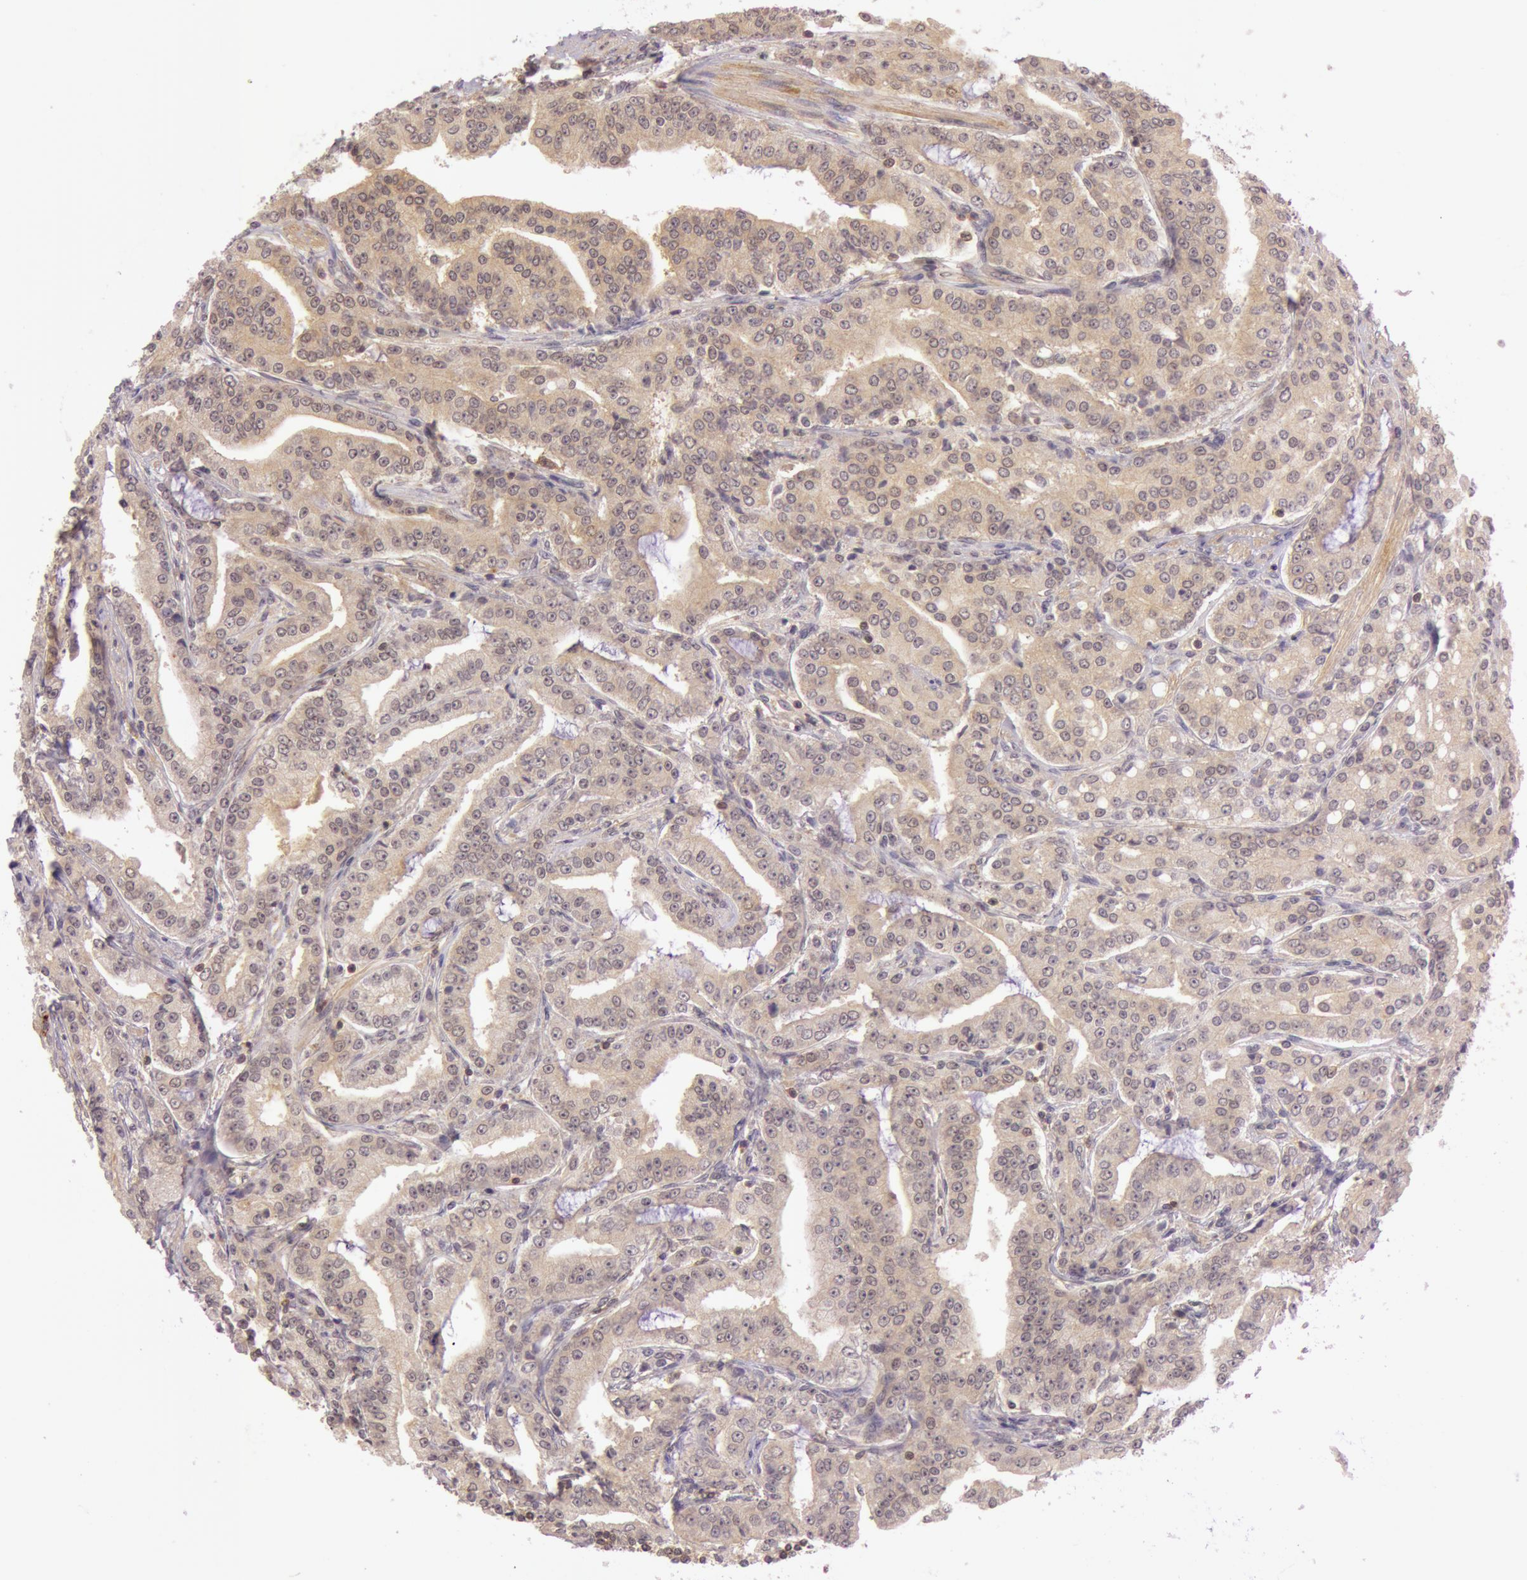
{"staining": {"intensity": "moderate", "quantity": ">75%", "location": "cytoplasmic/membranous"}, "tissue": "prostate cancer", "cell_type": "Tumor cells", "image_type": "cancer", "snomed": [{"axis": "morphology", "description": "Adenocarcinoma, Medium grade"}, {"axis": "topography", "description": "Prostate"}], "caption": "Brown immunohistochemical staining in human prostate cancer (medium-grade adenocarcinoma) demonstrates moderate cytoplasmic/membranous staining in approximately >75% of tumor cells.", "gene": "ATG2B", "patient": {"sex": "male", "age": 72}}